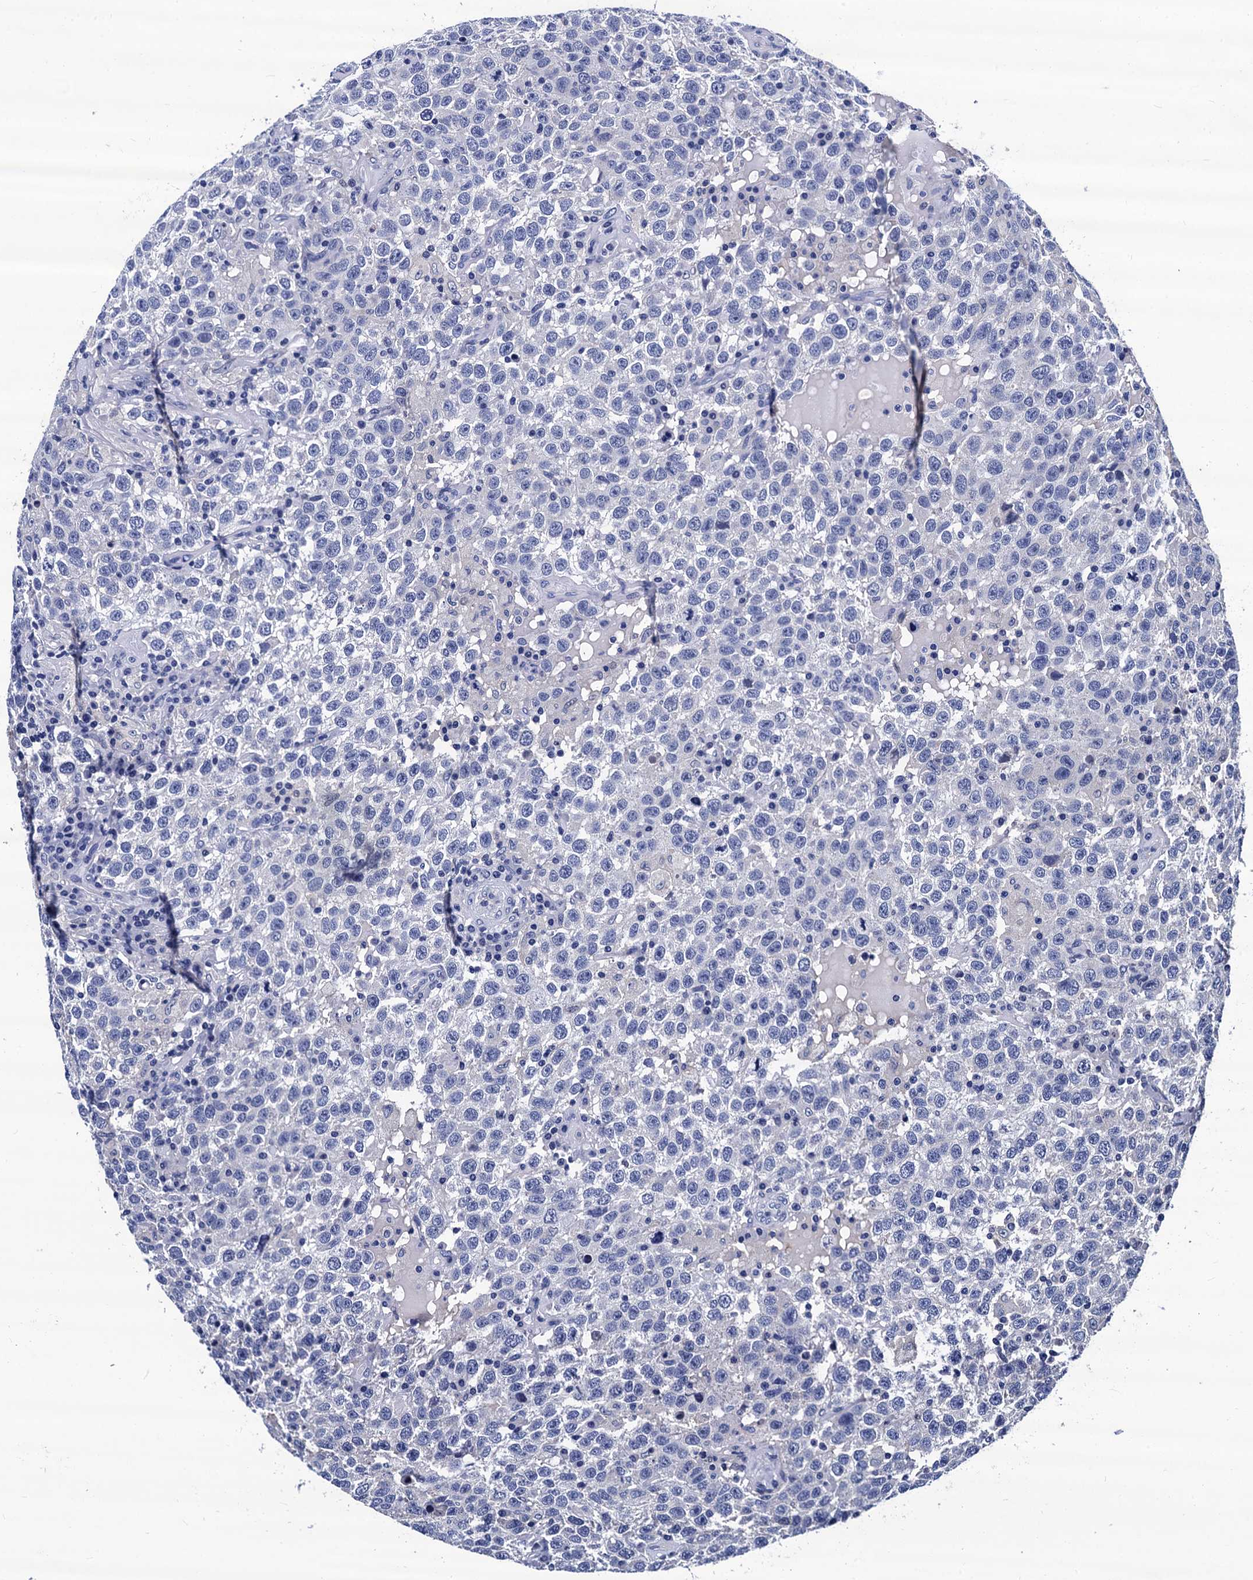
{"staining": {"intensity": "negative", "quantity": "none", "location": "none"}, "tissue": "testis cancer", "cell_type": "Tumor cells", "image_type": "cancer", "snomed": [{"axis": "morphology", "description": "Seminoma, NOS"}, {"axis": "topography", "description": "Testis"}], "caption": "Immunohistochemistry (IHC) of human testis cancer shows no positivity in tumor cells. (Stains: DAB immunohistochemistry with hematoxylin counter stain, Microscopy: brightfield microscopy at high magnification).", "gene": "LRRC30", "patient": {"sex": "male", "age": 41}}